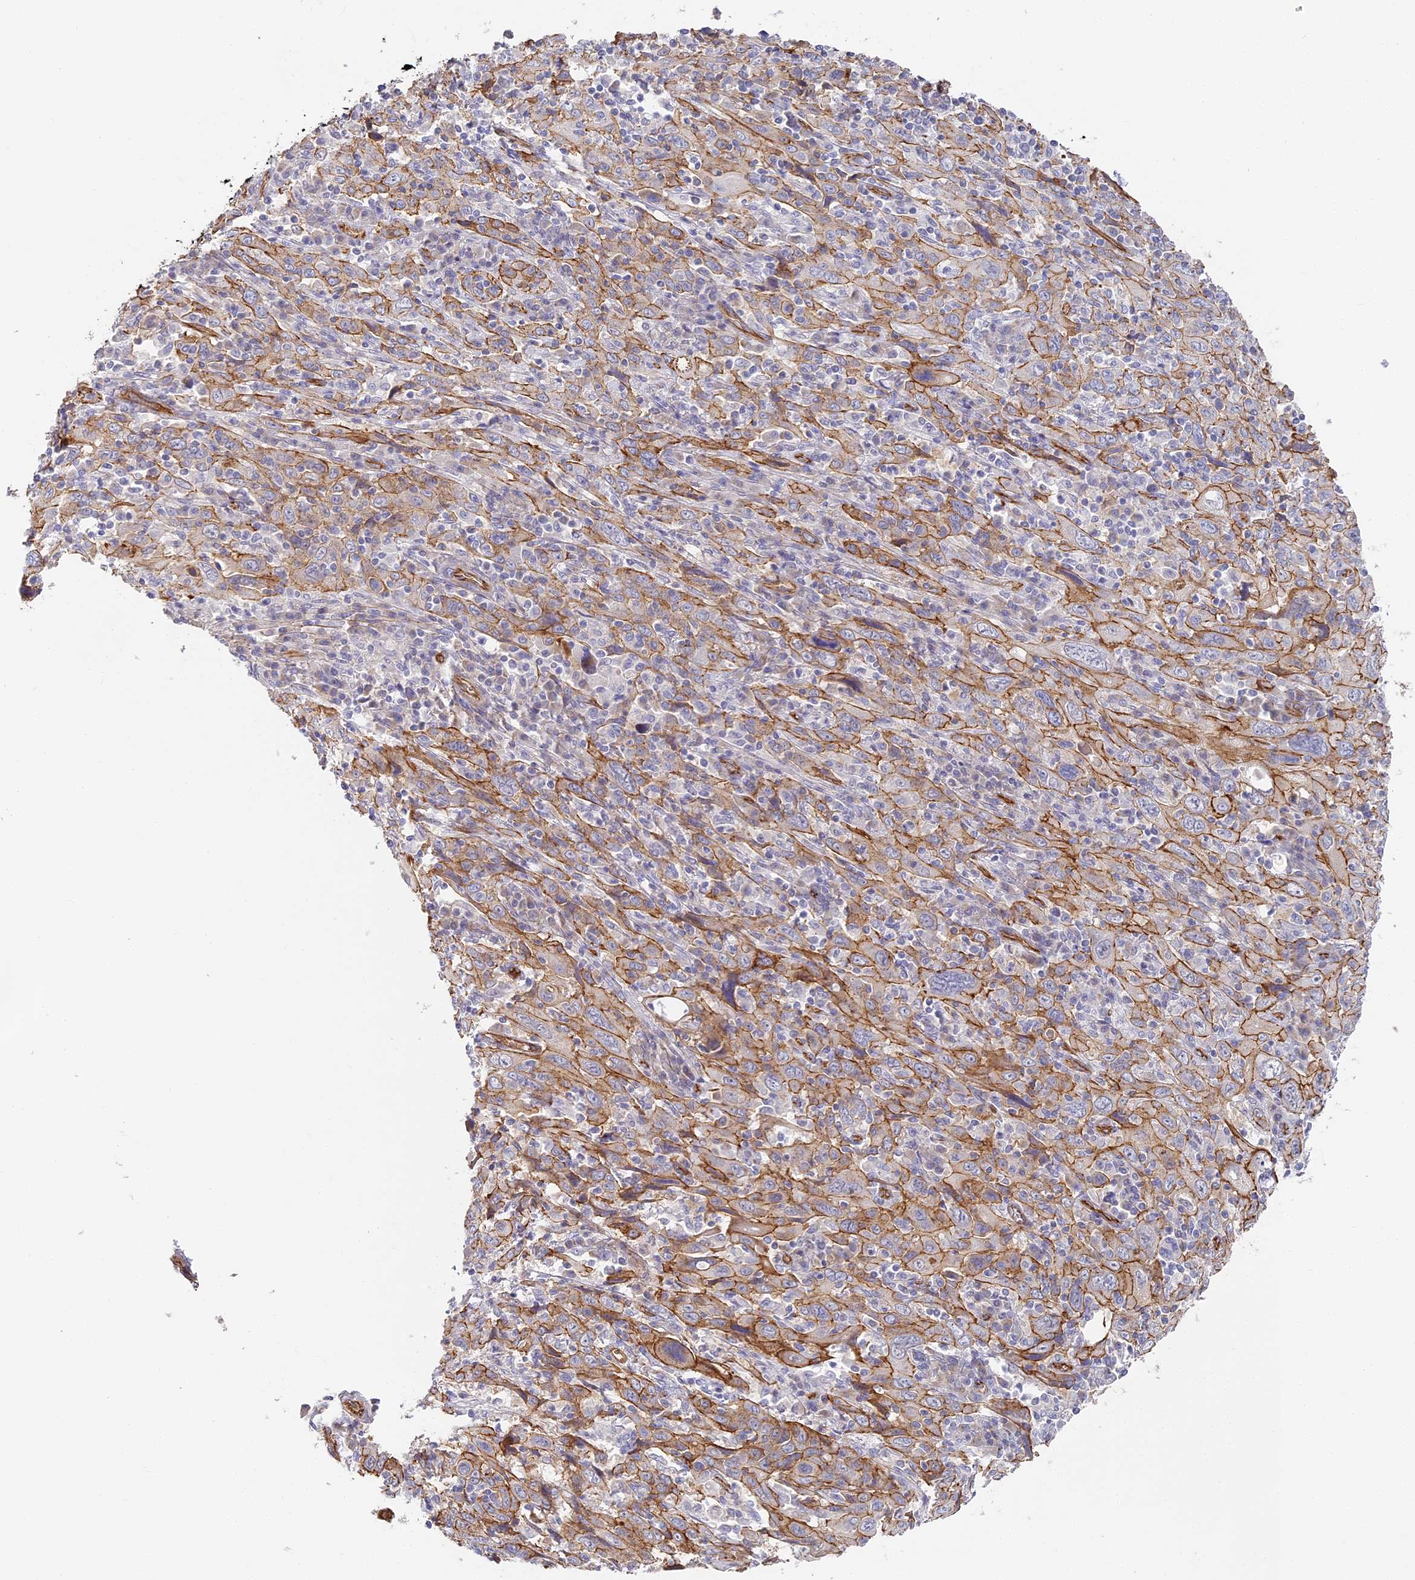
{"staining": {"intensity": "moderate", "quantity": ">75%", "location": "cytoplasmic/membranous"}, "tissue": "cervical cancer", "cell_type": "Tumor cells", "image_type": "cancer", "snomed": [{"axis": "morphology", "description": "Squamous cell carcinoma, NOS"}, {"axis": "topography", "description": "Cervix"}], "caption": "Cervical cancer was stained to show a protein in brown. There is medium levels of moderate cytoplasmic/membranous staining in about >75% of tumor cells. (DAB (3,3'-diaminobenzidine) IHC with brightfield microscopy, high magnification).", "gene": "CCDC30", "patient": {"sex": "female", "age": 46}}